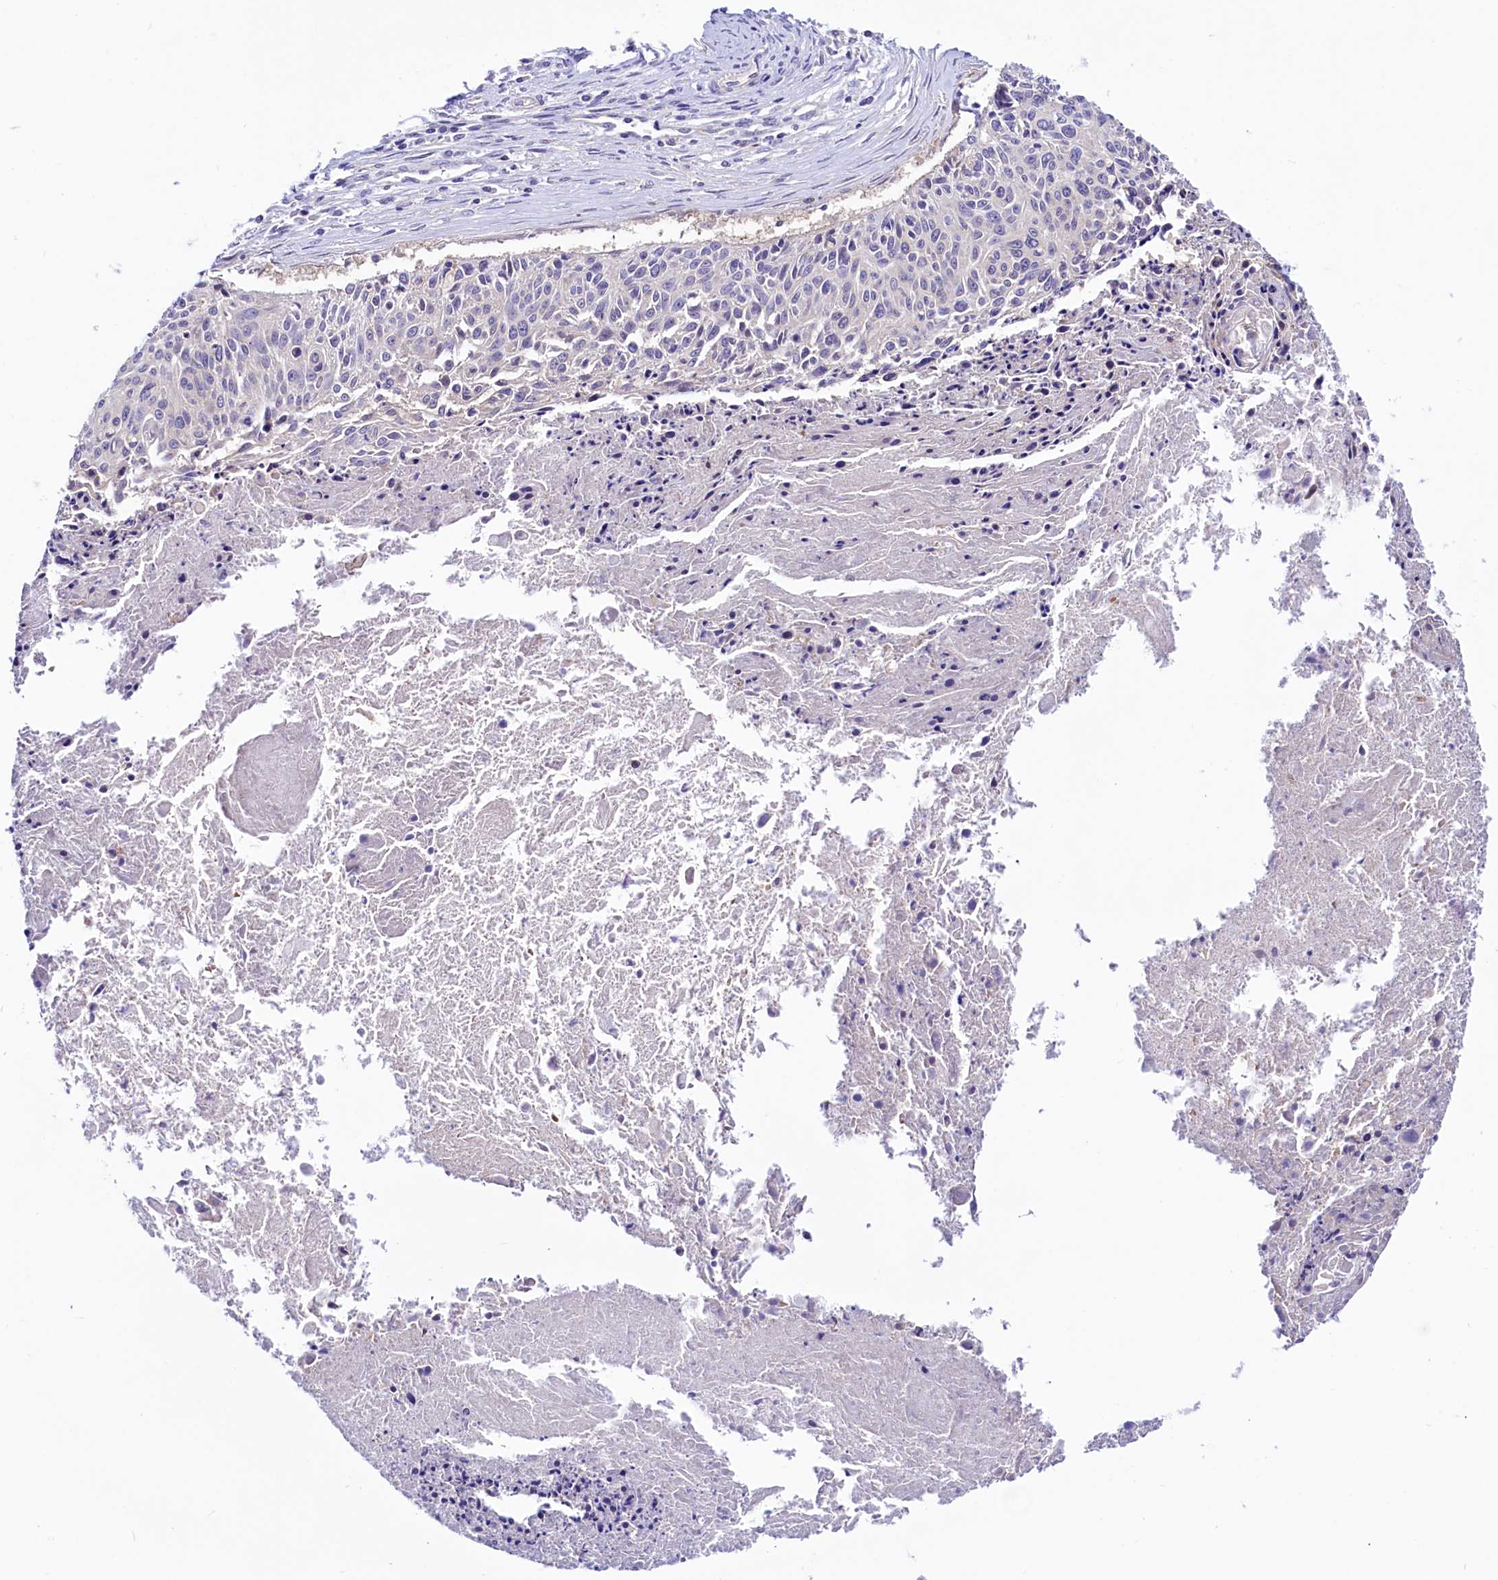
{"staining": {"intensity": "negative", "quantity": "none", "location": "none"}, "tissue": "cervical cancer", "cell_type": "Tumor cells", "image_type": "cancer", "snomed": [{"axis": "morphology", "description": "Squamous cell carcinoma, NOS"}, {"axis": "topography", "description": "Cervix"}], "caption": "A micrograph of human squamous cell carcinoma (cervical) is negative for staining in tumor cells.", "gene": "ABHD5", "patient": {"sex": "female", "age": 55}}